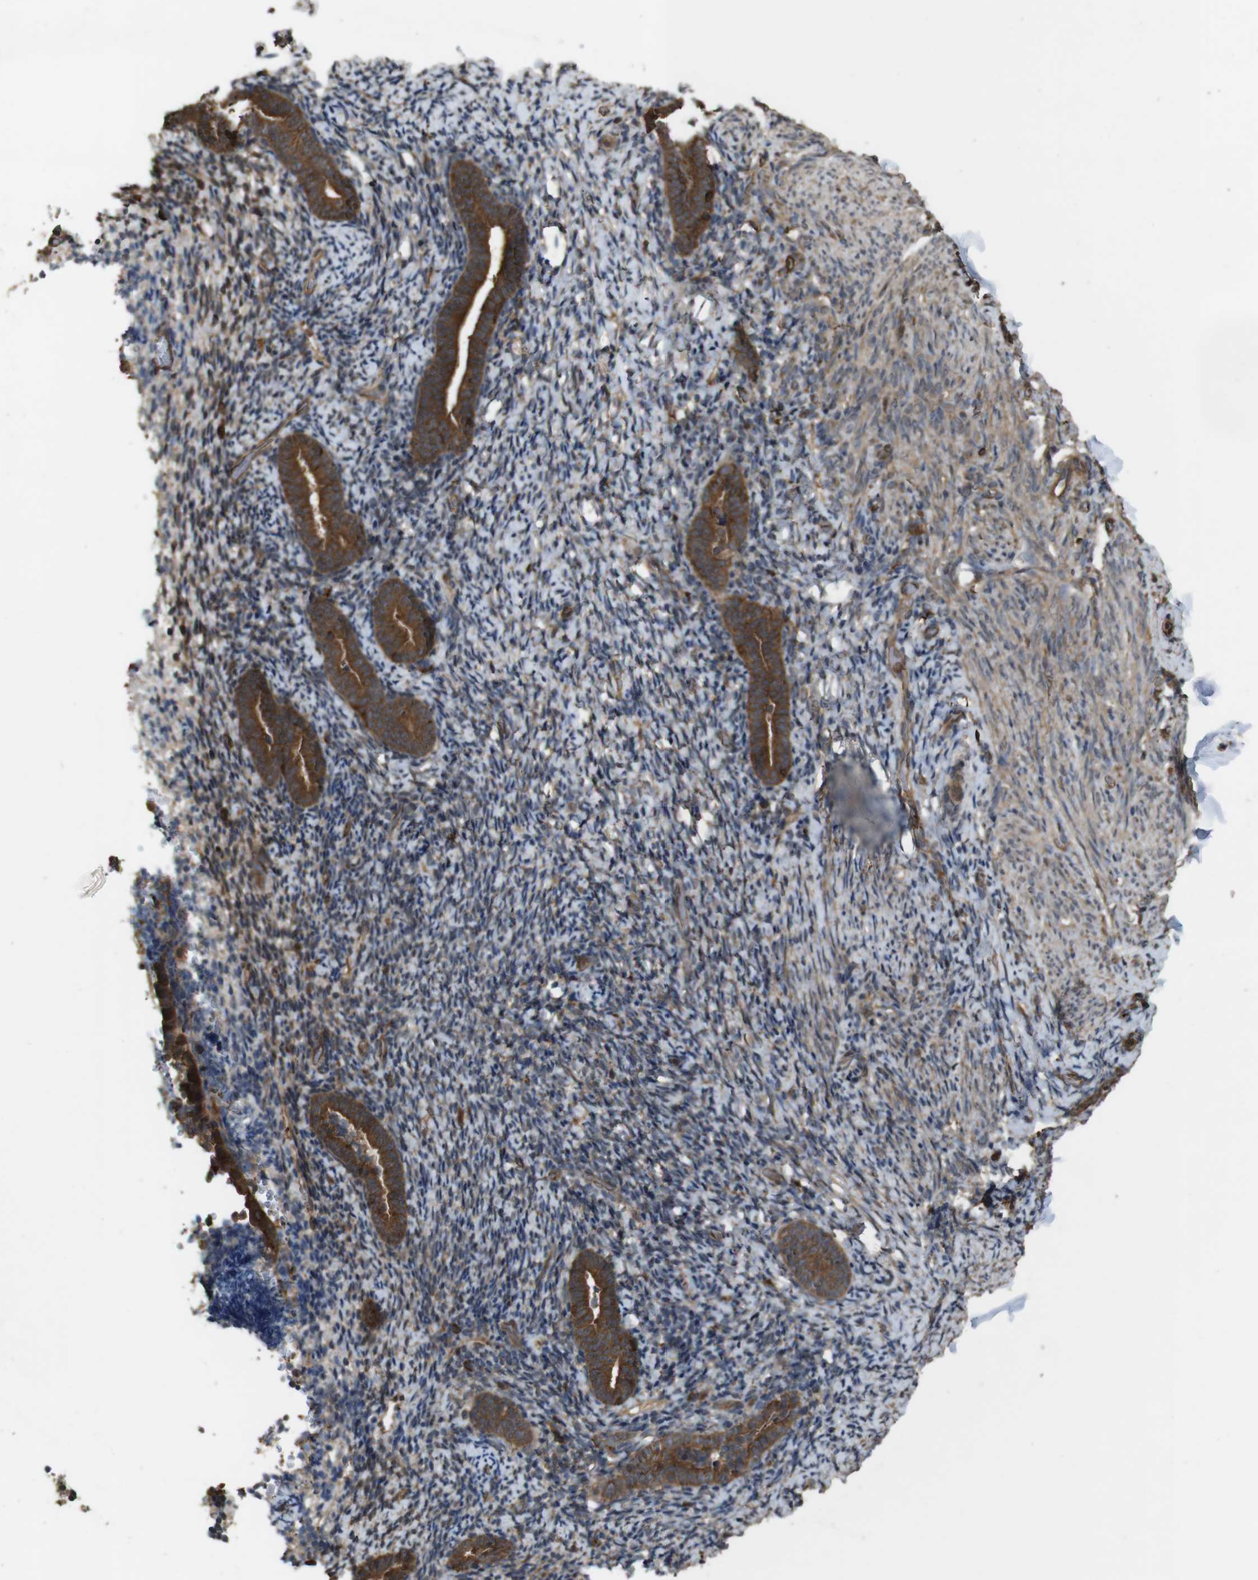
{"staining": {"intensity": "weak", "quantity": "25%-75%", "location": "cytoplasmic/membranous"}, "tissue": "endometrium", "cell_type": "Cells in endometrial stroma", "image_type": "normal", "snomed": [{"axis": "morphology", "description": "Normal tissue, NOS"}, {"axis": "topography", "description": "Endometrium"}], "caption": "High-power microscopy captured an IHC histopathology image of benign endometrium, revealing weak cytoplasmic/membranous staining in approximately 25%-75% of cells in endometrial stroma.", "gene": "BAG4", "patient": {"sex": "female", "age": 51}}